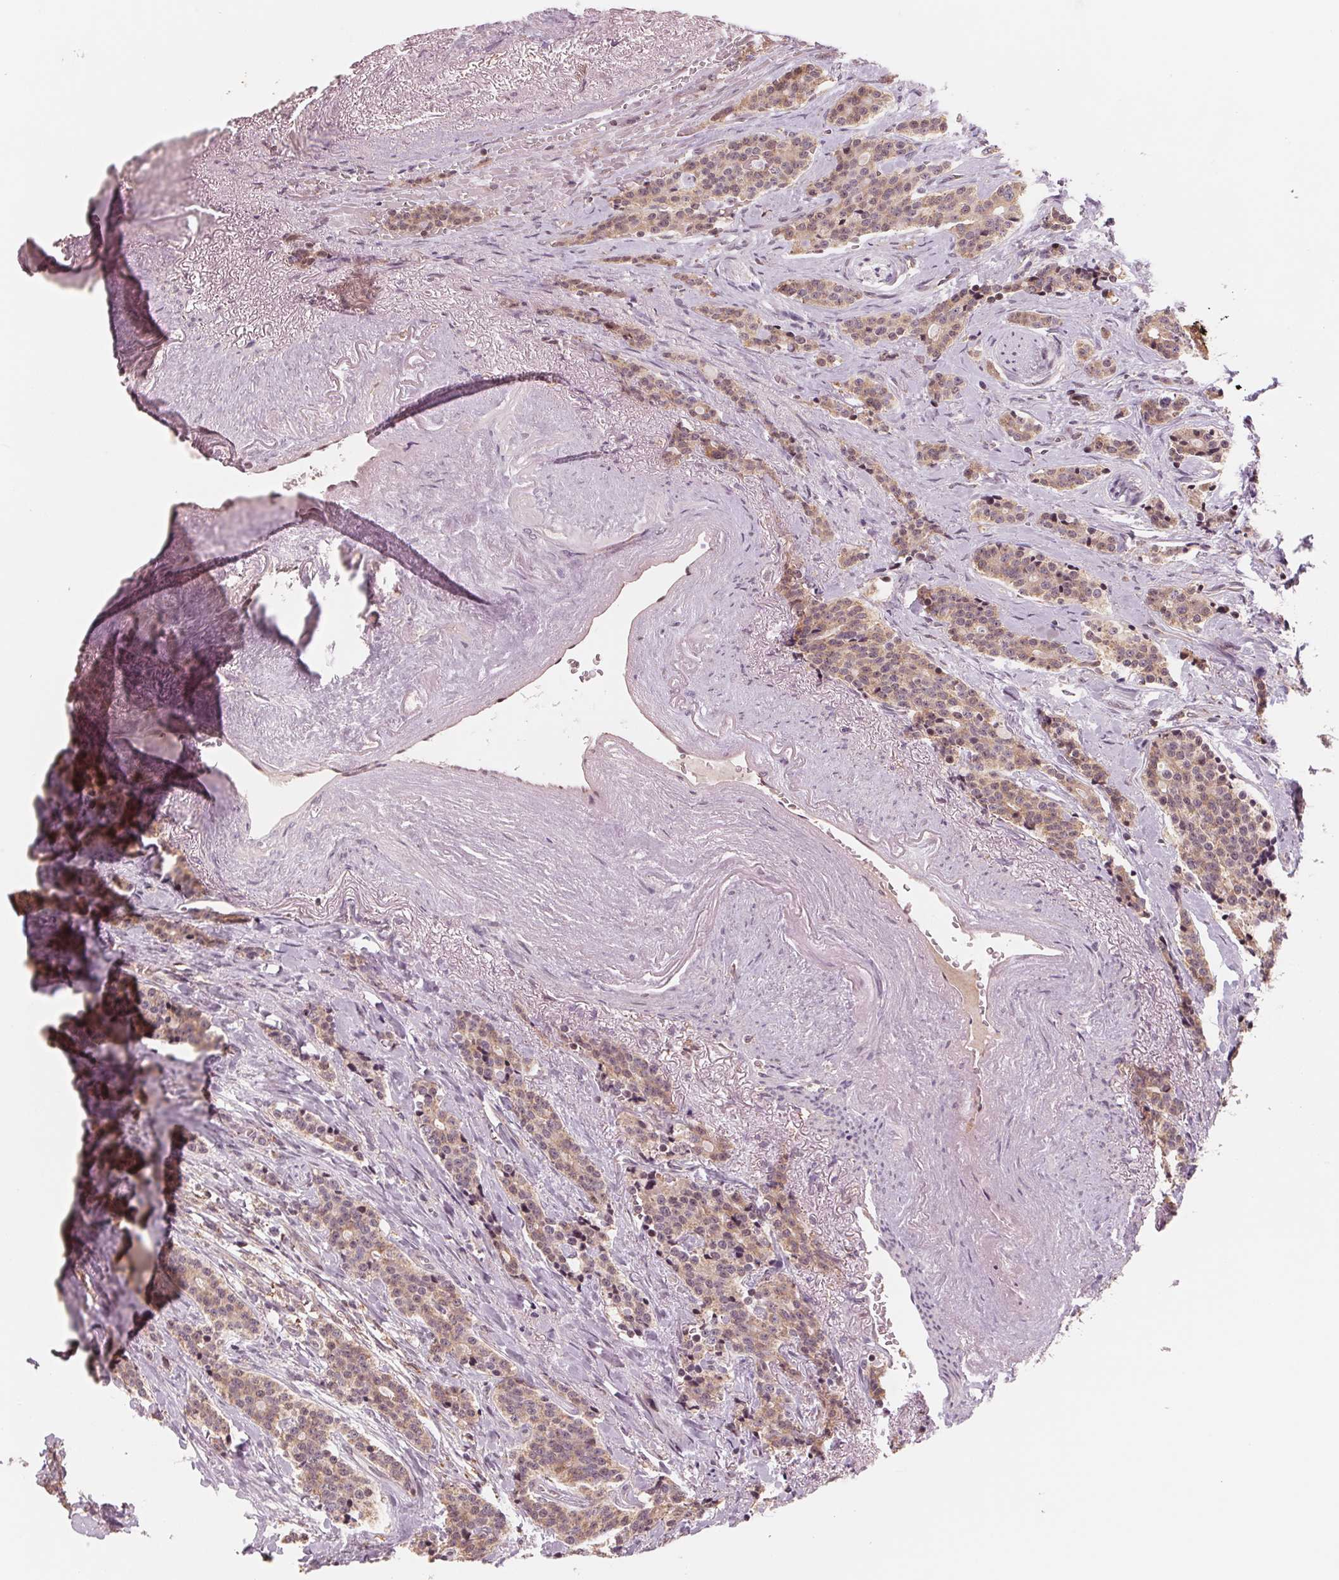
{"staining": {"intensity": "weak", "quantity": ">75%", "location": "cytoplasmic/membranous"}, "tissue": "carcinoid", "cell_type": "Tumor cells", "image_type": "cancer", "snomed": [{"axis": "morphology", "description": "Carcinoid, malignant, NOS"}, {"axis": "topography", "description": "Small intestine"}], "caption": "Tumor cells demonstrate low levels of weak cytoplasmic/membranous positivity in approximately >75% of cells in human carcinoid.", "gene": "IL9R", "patient": {"sex": "female", "age": 73}}